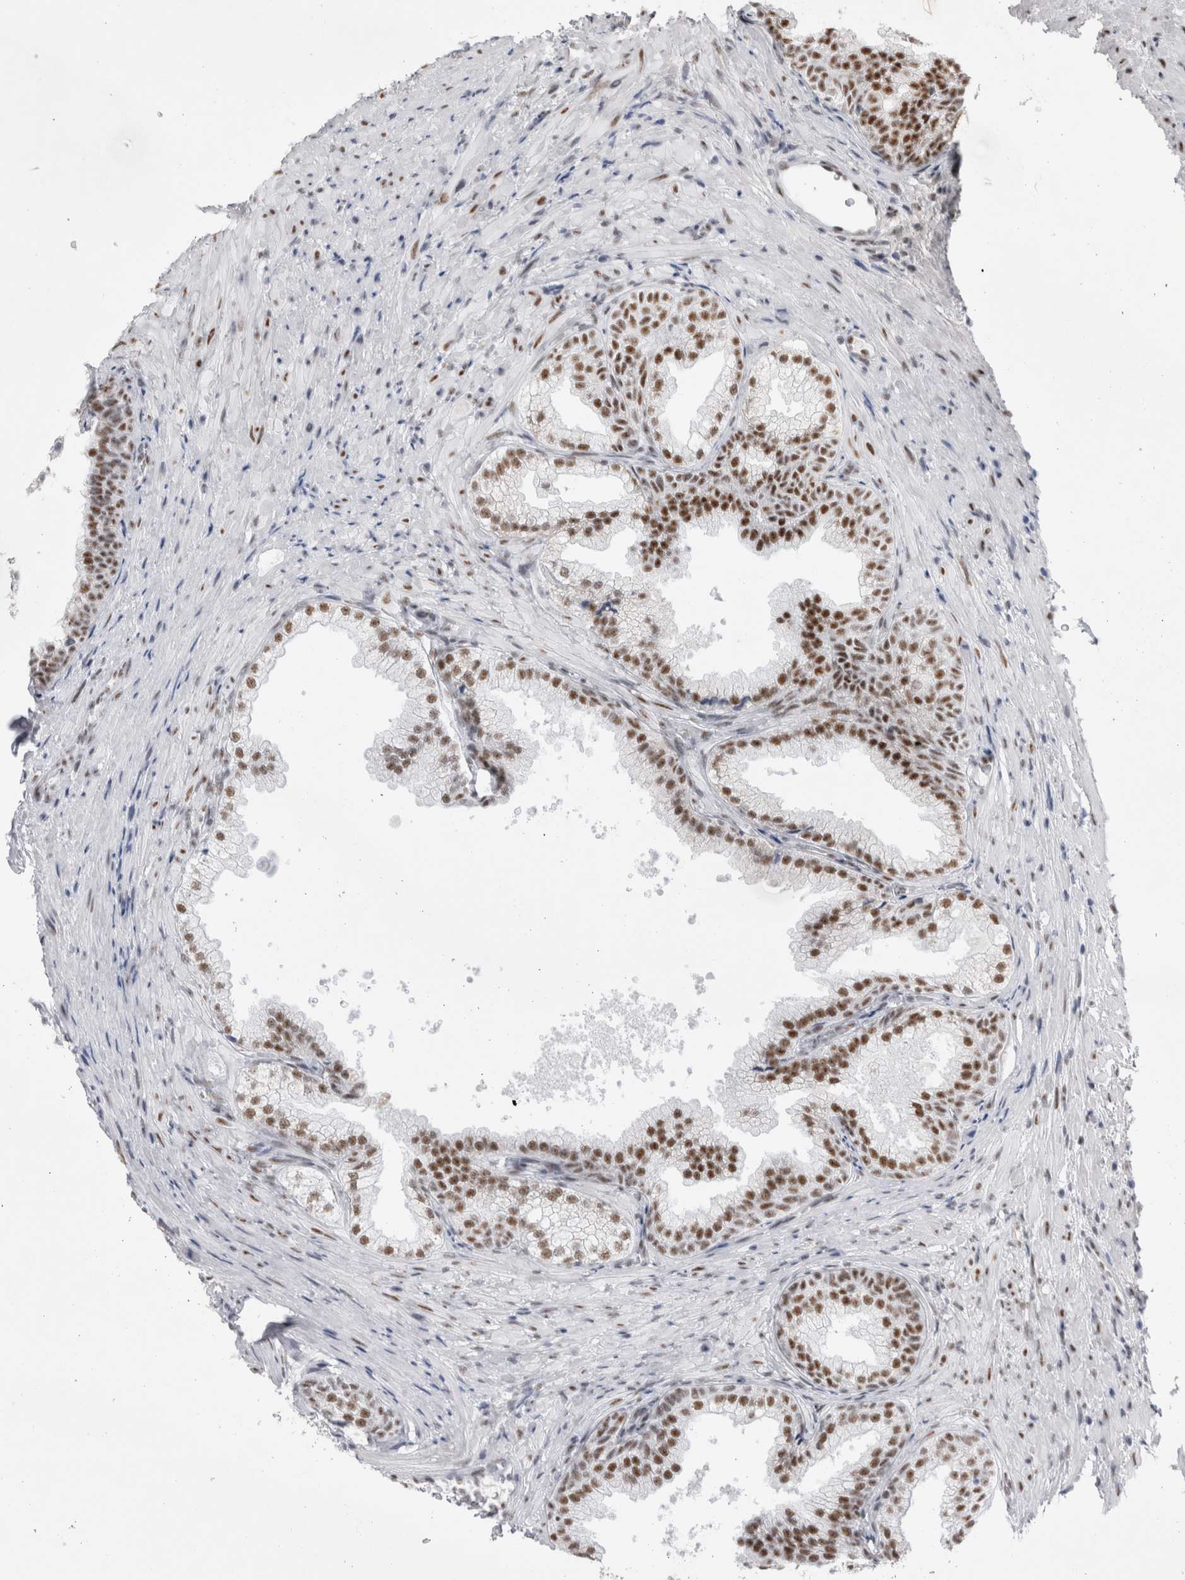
{"staining": {"intensity": "strong", "quantity": "25%-75%", "location": "nuclear"}, "tissue": "prostate", "cell_type": "Glandular cells", "image_type": "normal", "snomed": [{"axis": "morphology", "description": "Normal tissue, NOS"}, {"axis": "topography", "description": "Prostate"}], "caption": "Immunohistochemistry (IHC) (DAB) staining of benign human prostate demonstrates strong nuclear protein staining in about 25%-75% of glandular cells.", "gene": "API5", "patient": {"sex": "male", "age": 76}}